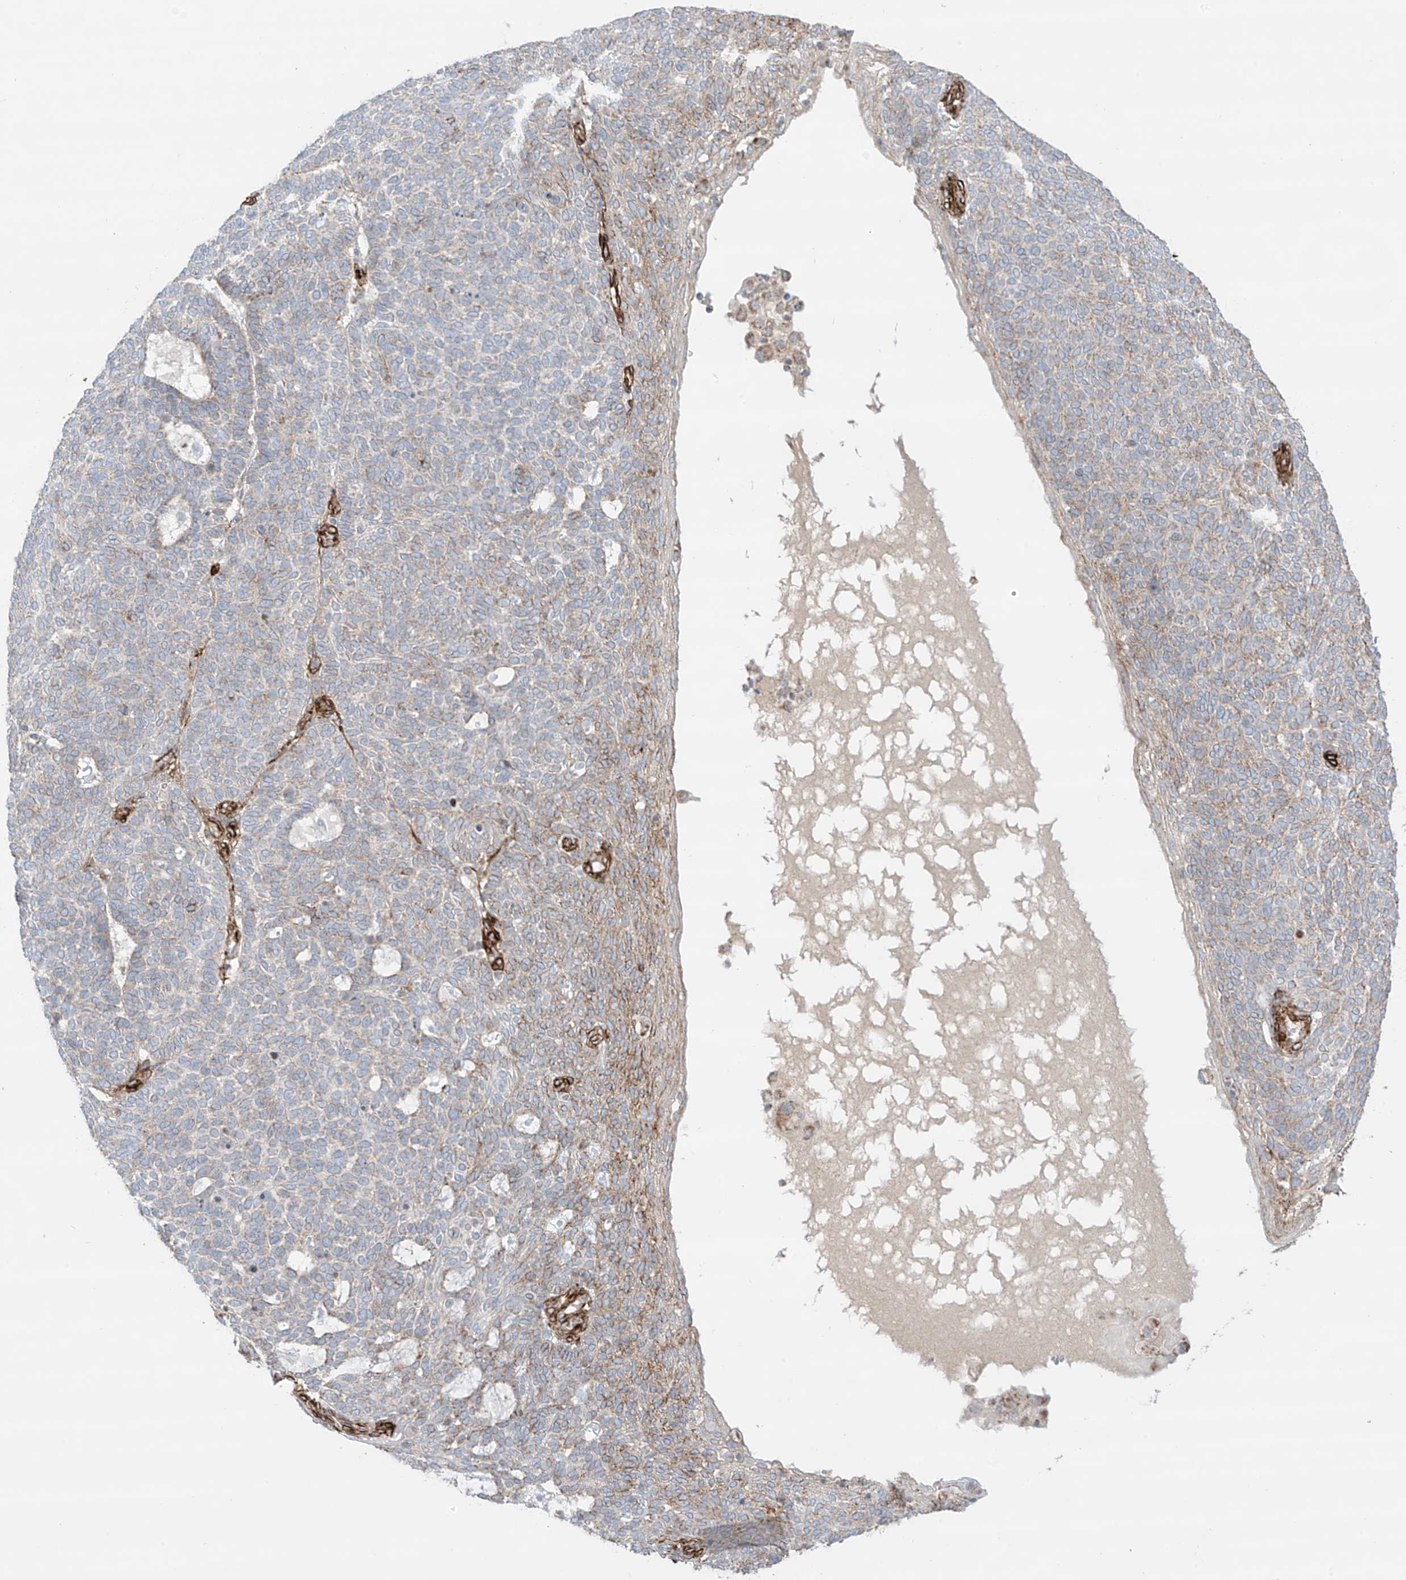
{"staining": {"intensity": "weak", "quantity": ">75%", "location": "cytoplasmic/membranous"}, "tissue": "skin cancer", "cell_type": "Tumor cells", "image_type": "cancer", "snomed": [{"axis": "morphology", "description": "Squamous cell carcinoma, NOS"}, {"axis": "topography", "description": "Skin"}], "caption": "Skin cancer stained with DAB (3,3'-diaminobenzidine) IHC exhibits low levels of weak cytoplasmic/membranous staining in about >75% of tumor cells. (DAB = brown stain, brightfield microscopy at high magnification).", "gene": "ABCB7", "patient": {"sex": "female", "age": 90}}